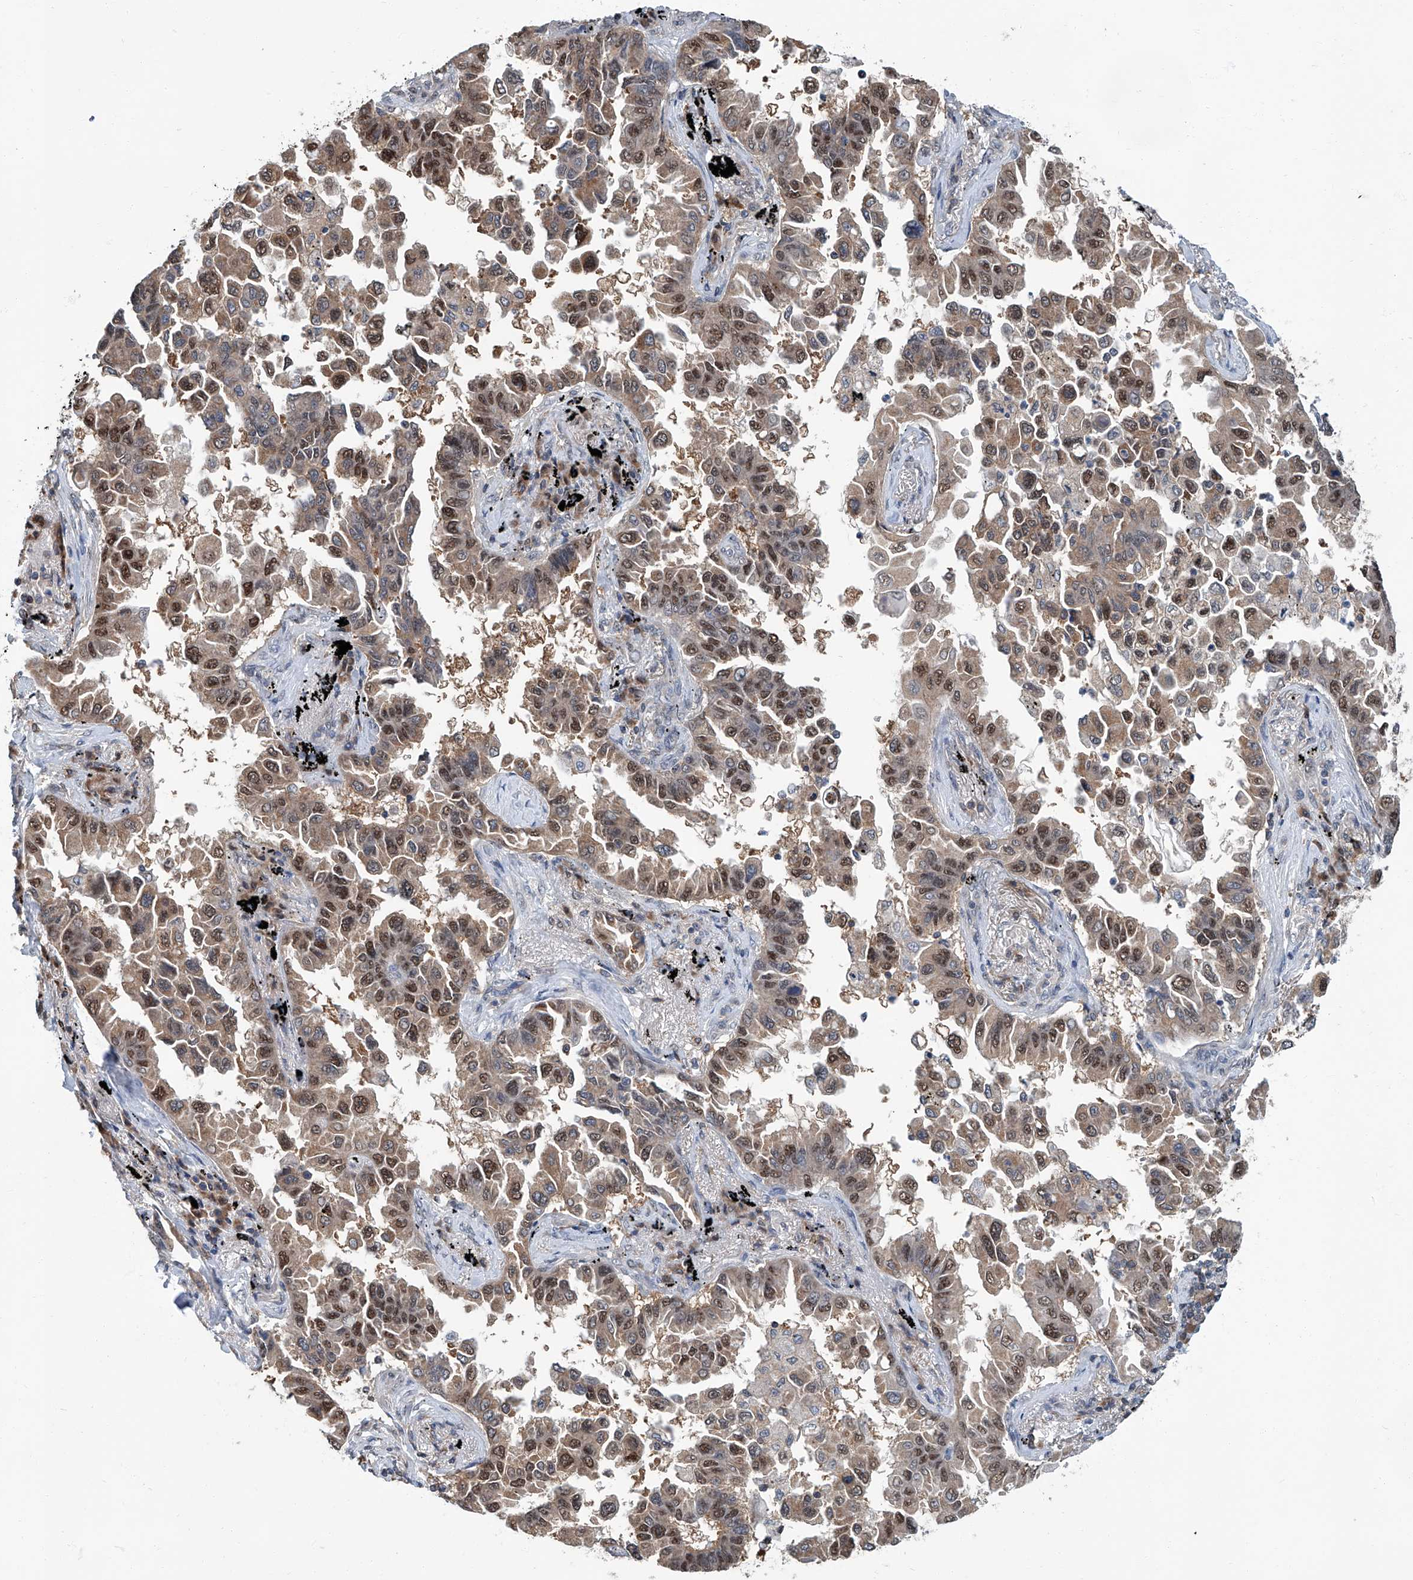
{"staining": {"intensity": "moderate", "quantity": ">75%", "location": "cytoplasmic/membranous,nuclear"}, "tissue": "lung cancer", "cell_type": "Tumor cells", "image_type": "cancer", "snomed": [{"axis": "morphology", "description": "Adenocarcinoma, NOS"}, {"axis": "topography", "description": "Lung"}], "caption": "This is an image of immunohistochemistry (IHC) staining of lung cancer, which shows moderate expression in the cytoplasmic/membranous and nuclear of tumor cells.", "gene": "CLK1", "patient": {"sex": "female", "age": 67}}